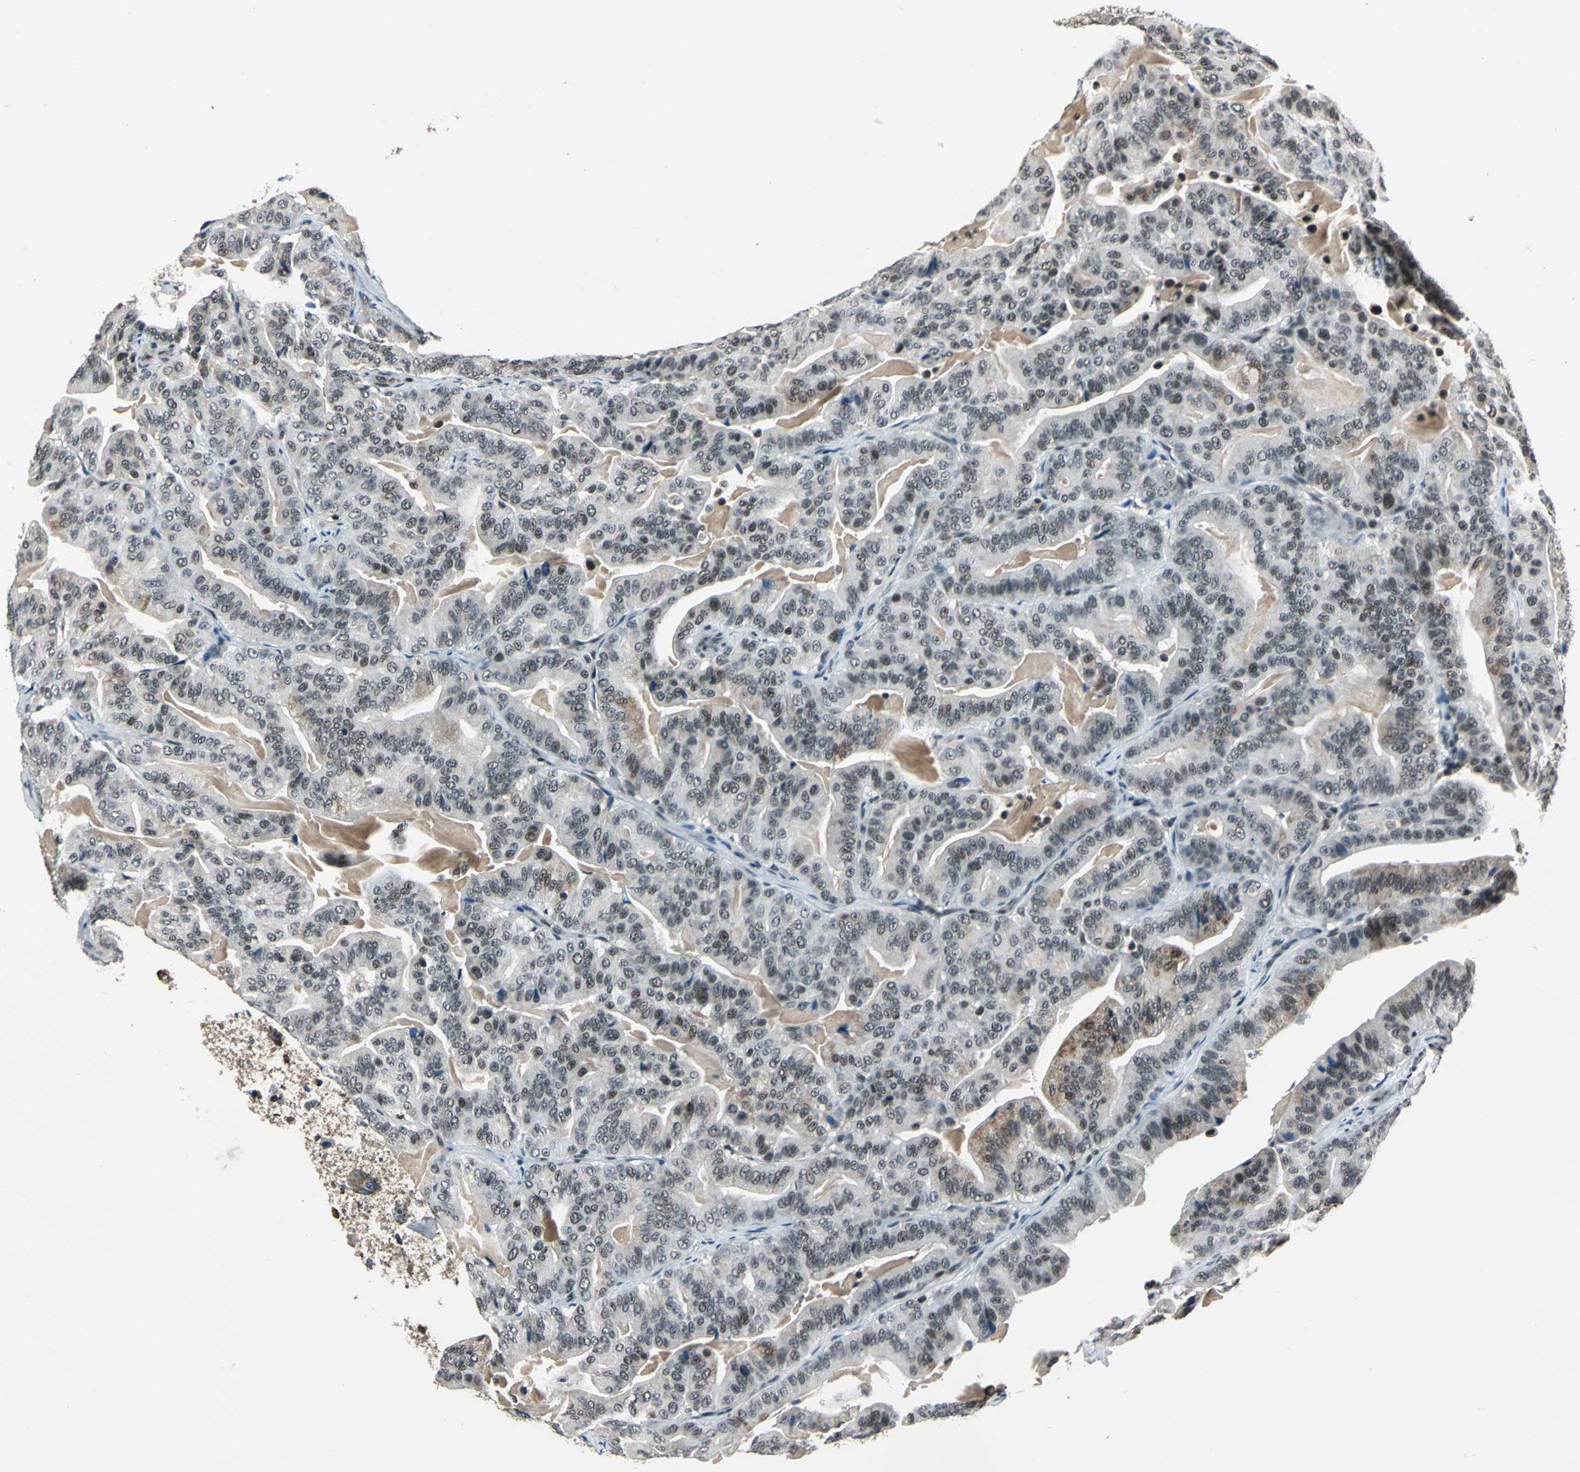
{"staining": {"intensity": "weak", "quantity": "25%-75%", "location": "cytoplasmic/membranous,nuclear"}, "tissue": "pancreatic cancer", "cell_type": "Tumor cells", "image_type": "cancer", "snomed": [{"axis": "morphology", "description": "Adenocarcinoma, NOS"}, {"axis": "topography", "description": "Pancreas"}], "caption": "A low amount of weak cytoplasmic/membranous and nuclear expression is identified in approximately 25%-75% of tumor cells in pancreatic cancer tissue. (Stains: DAB in brown, nuclei in blue, Microscopy: brightfield microscopy at high magnification).", "gene": "NR2C2", "patient": {"sex": "male", "age": 63}}